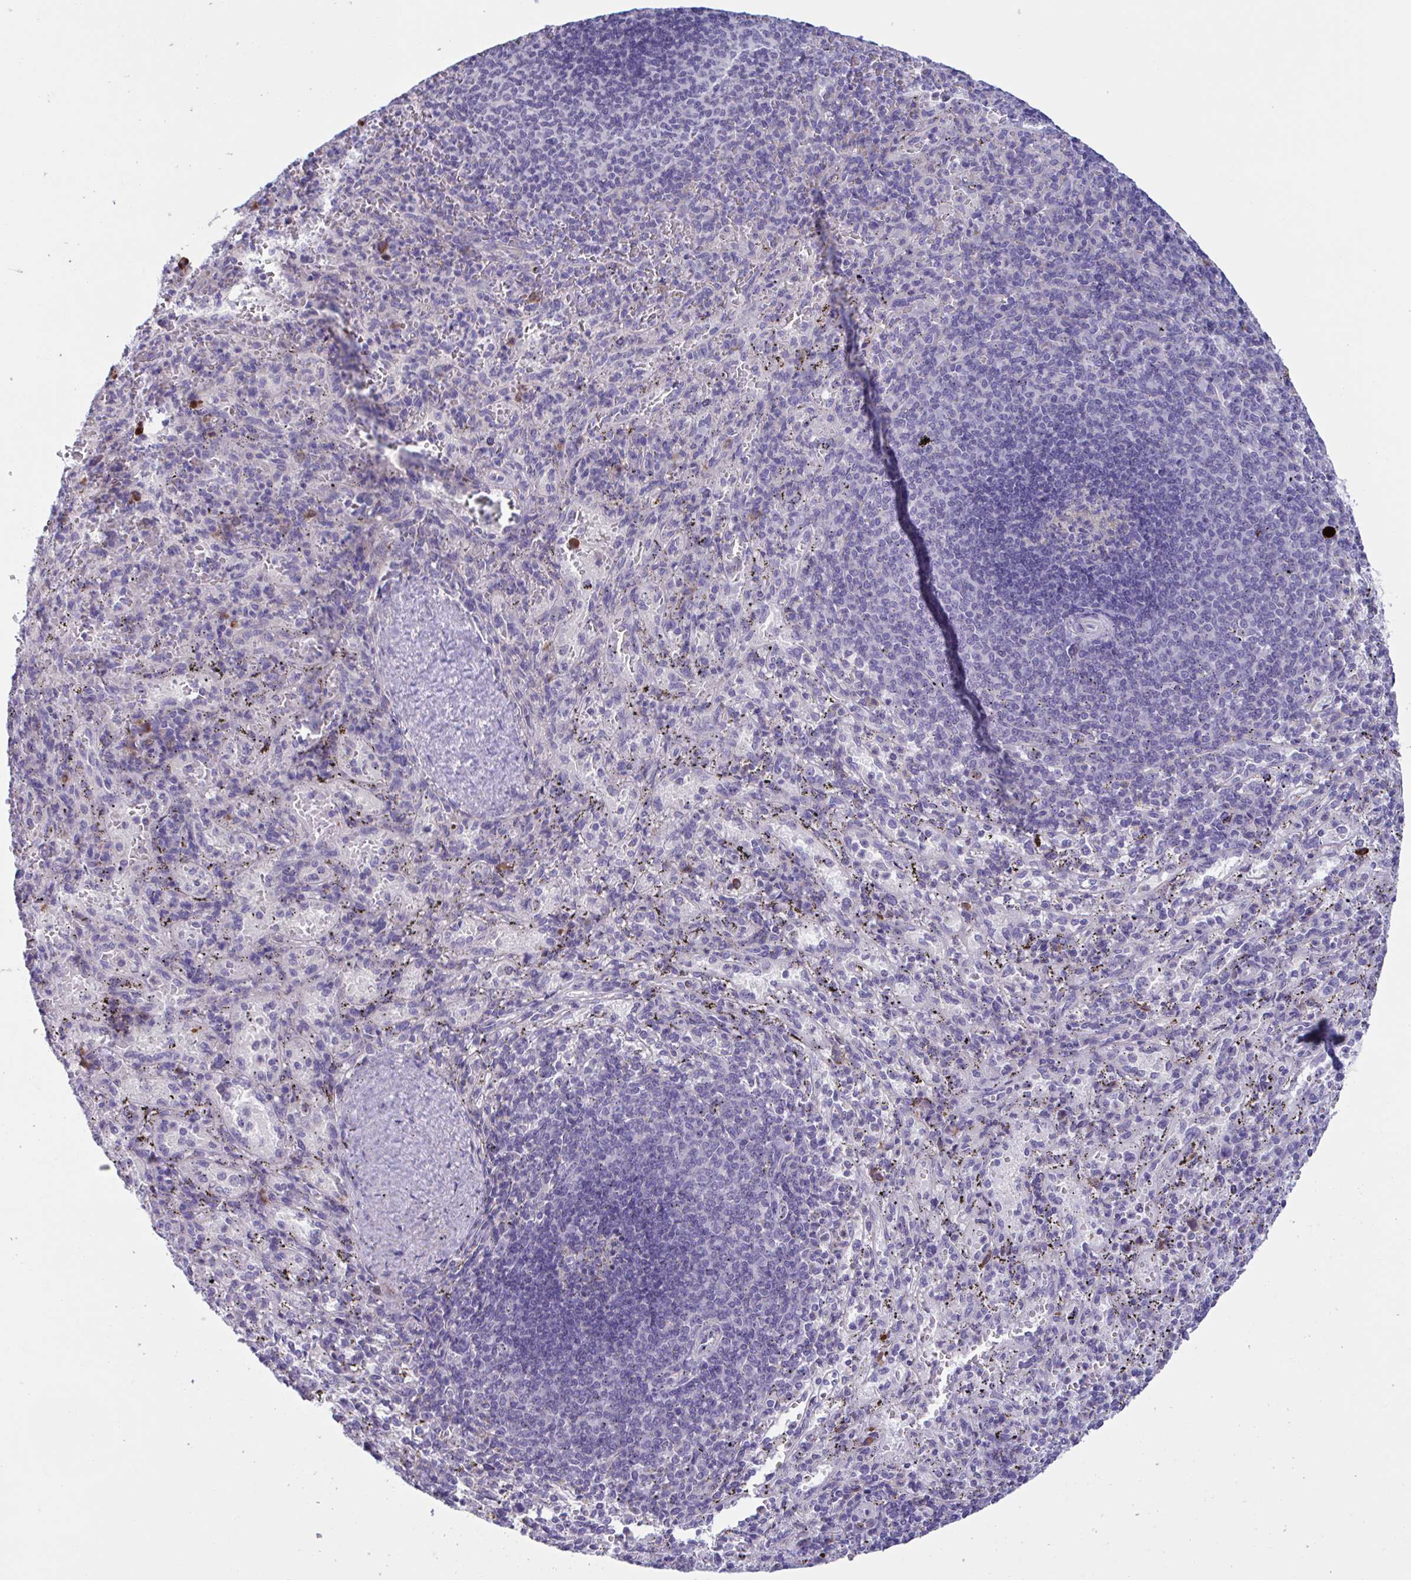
{"staining": {"intensity": "moderate", "quantity": "<25%", "location": "cytoplasmic/membranous"}, "tissue": "spleen", "cell_type": "Cells in red pulp", "image_type": "normal", "snomed": [{"axis": "morphology", "description": "Normal tissue, NOS"}, {"axis": "topography", "description": "Spleen"}], "caption": "Cells in red pulp reveal low levels of moderate cytoplasmic/membranous staining in about <25% of cells in normal spleen.", "gene": "MS4A14", "patient": {"sex": "male", "age": 57}}